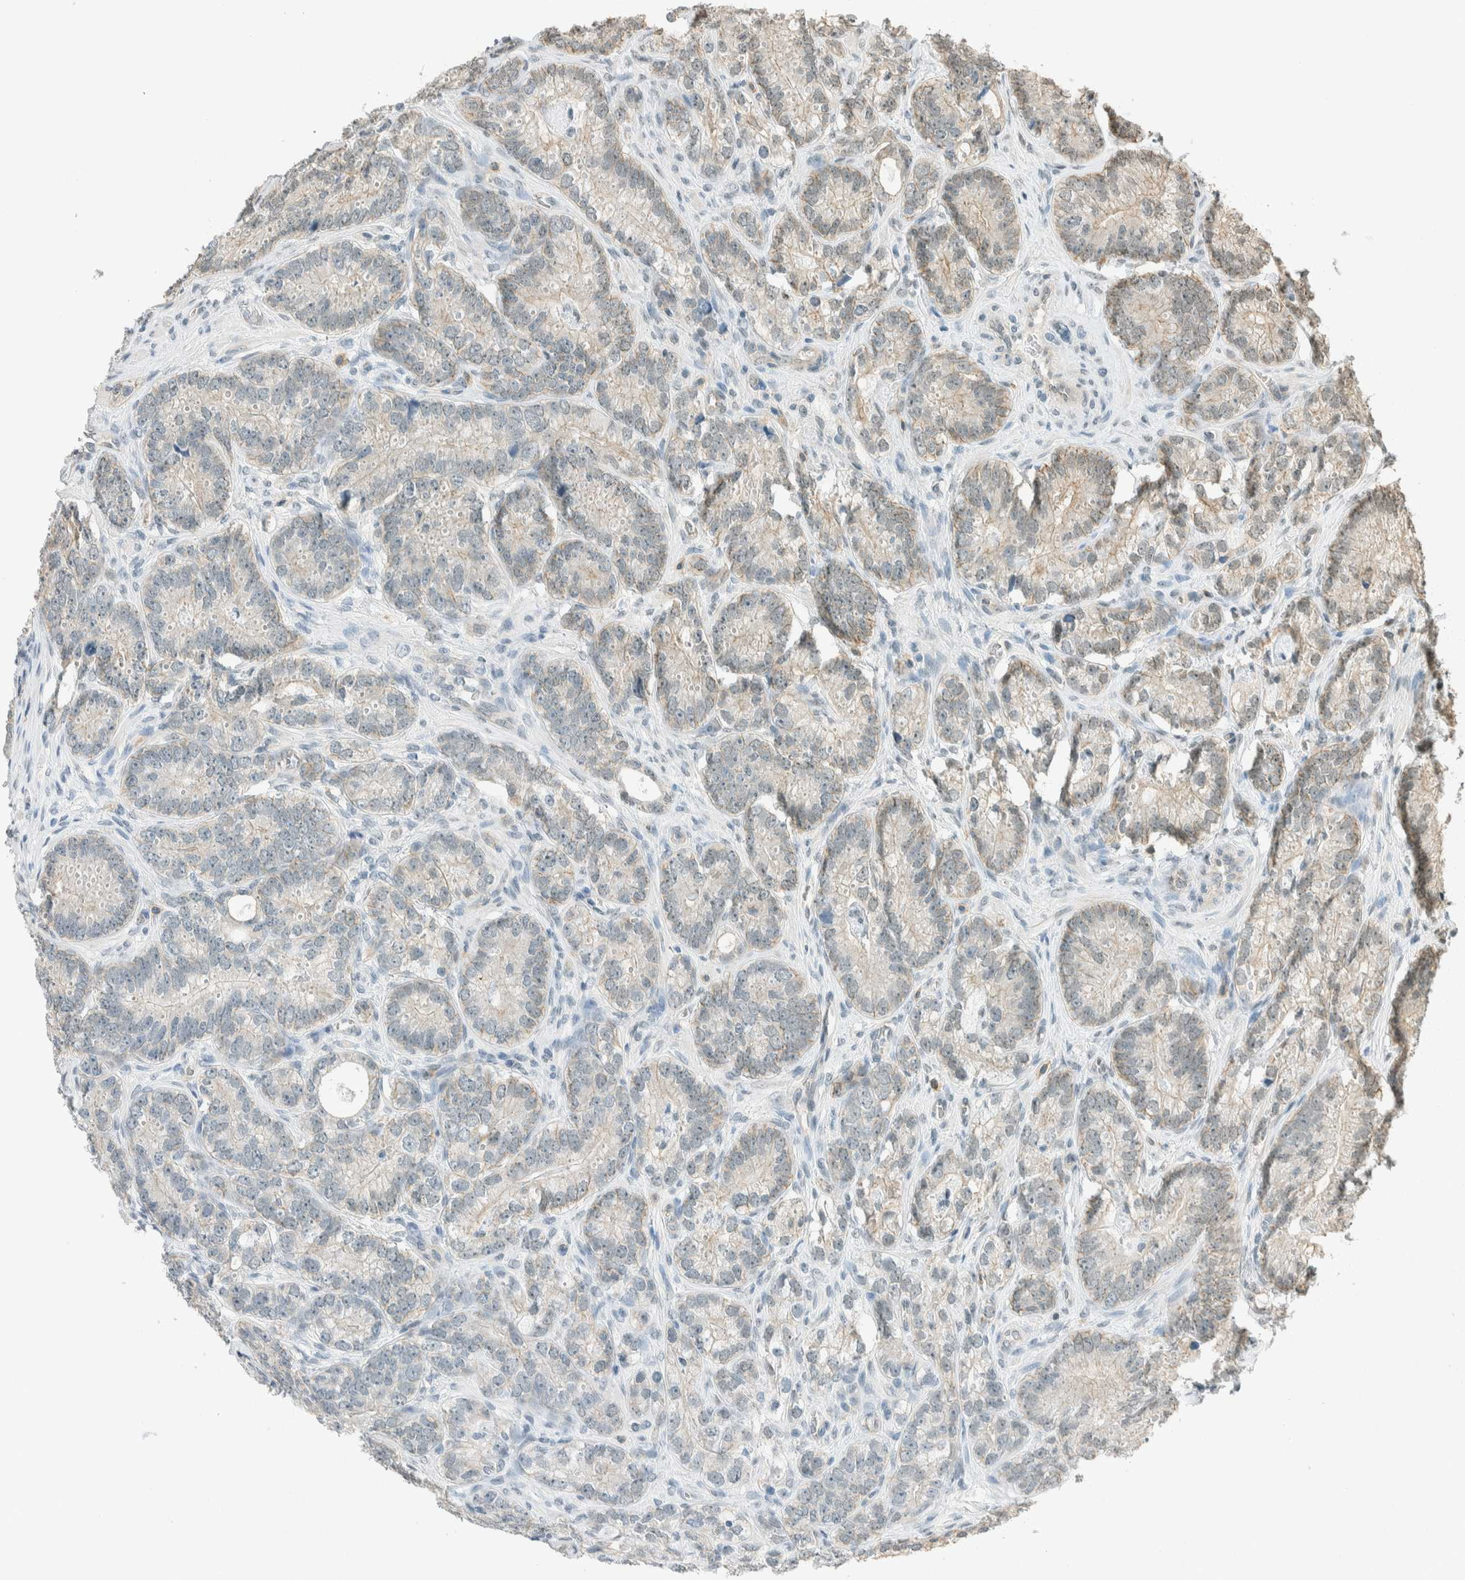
{"staining": {"intensity": "weak", "quantity": "<25%", "location": "cytoplasmic/membranous"}, "tissue": "prostate cancer", "cell_type": "Tumor cells", "image_type": "cancer", "snomed": [{"axis": "morphology", "description": "Adenocarcinoma, High grade"}, {"axis": "topography", "description": "Prostate"}], "caption": "Immunohistochemistry (IHC) micrograph of neoplastic tissue: human prostate cancer (high-grade adenocarcinoma) stained with DAB exhibits no significant protein expression in tumor cells.", "gene": "NIBAN2", "patient": {"sex": "male", "age": 56}}